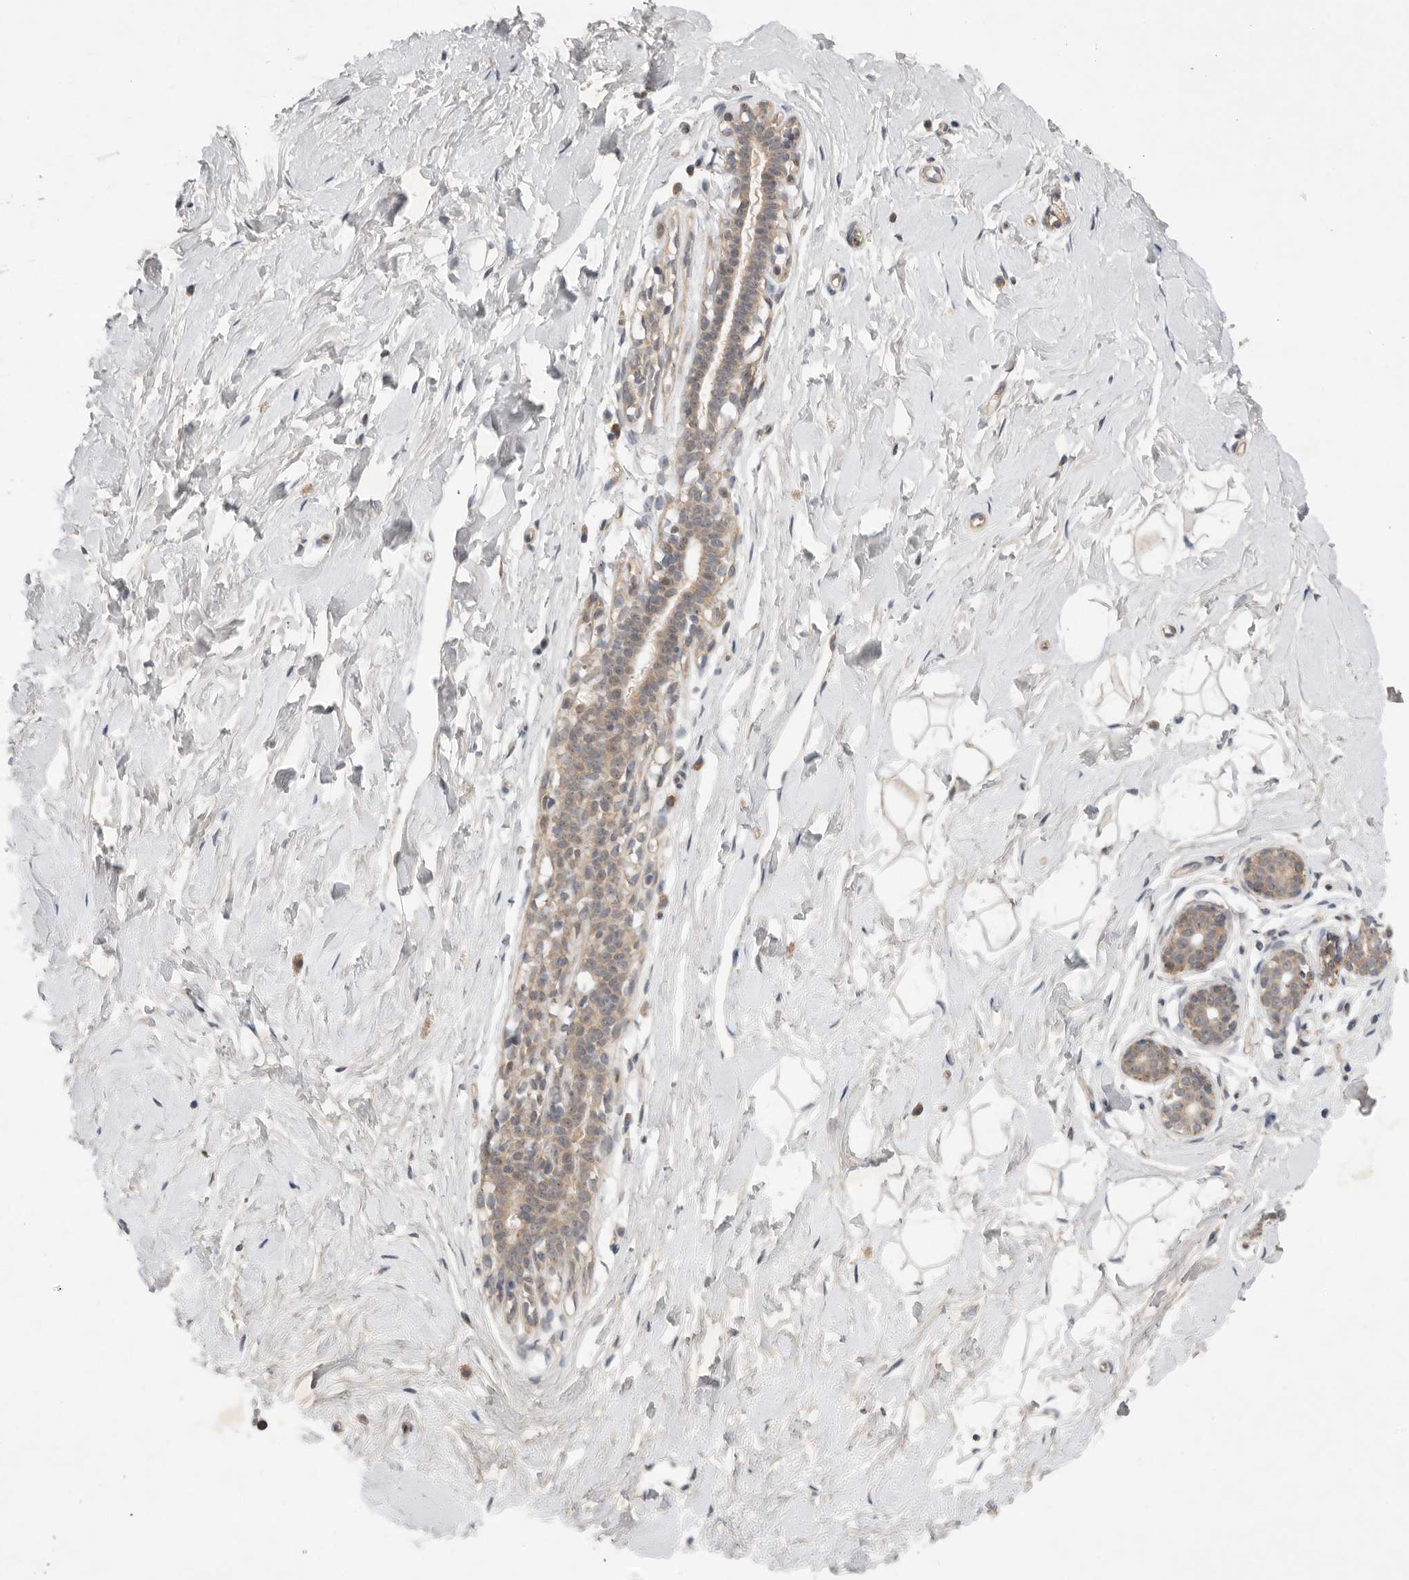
{"staining": {"intensity": "weak", "quantity": ">75%", "location": "cytoplasmic/membranous"}, "tissue": "breast", "cell_type": "Adipocytes", "image_type": "normal", "snomed": [{"axis": "morphology", "description": "Normal tissue, NOS"}, {"axis": "morphology", "description": "Adenoma, NOS"}, {"axis": "topography", "description": "Breast"}], "caption": "This photomicrograph displays immunohistochemistry staining of normal breast, with low weak cytoplasmic/membranous staining in about >75% of adipocytes.", "gene": "PTPDC1", "patient": {"sex": "female", "age": 23}}